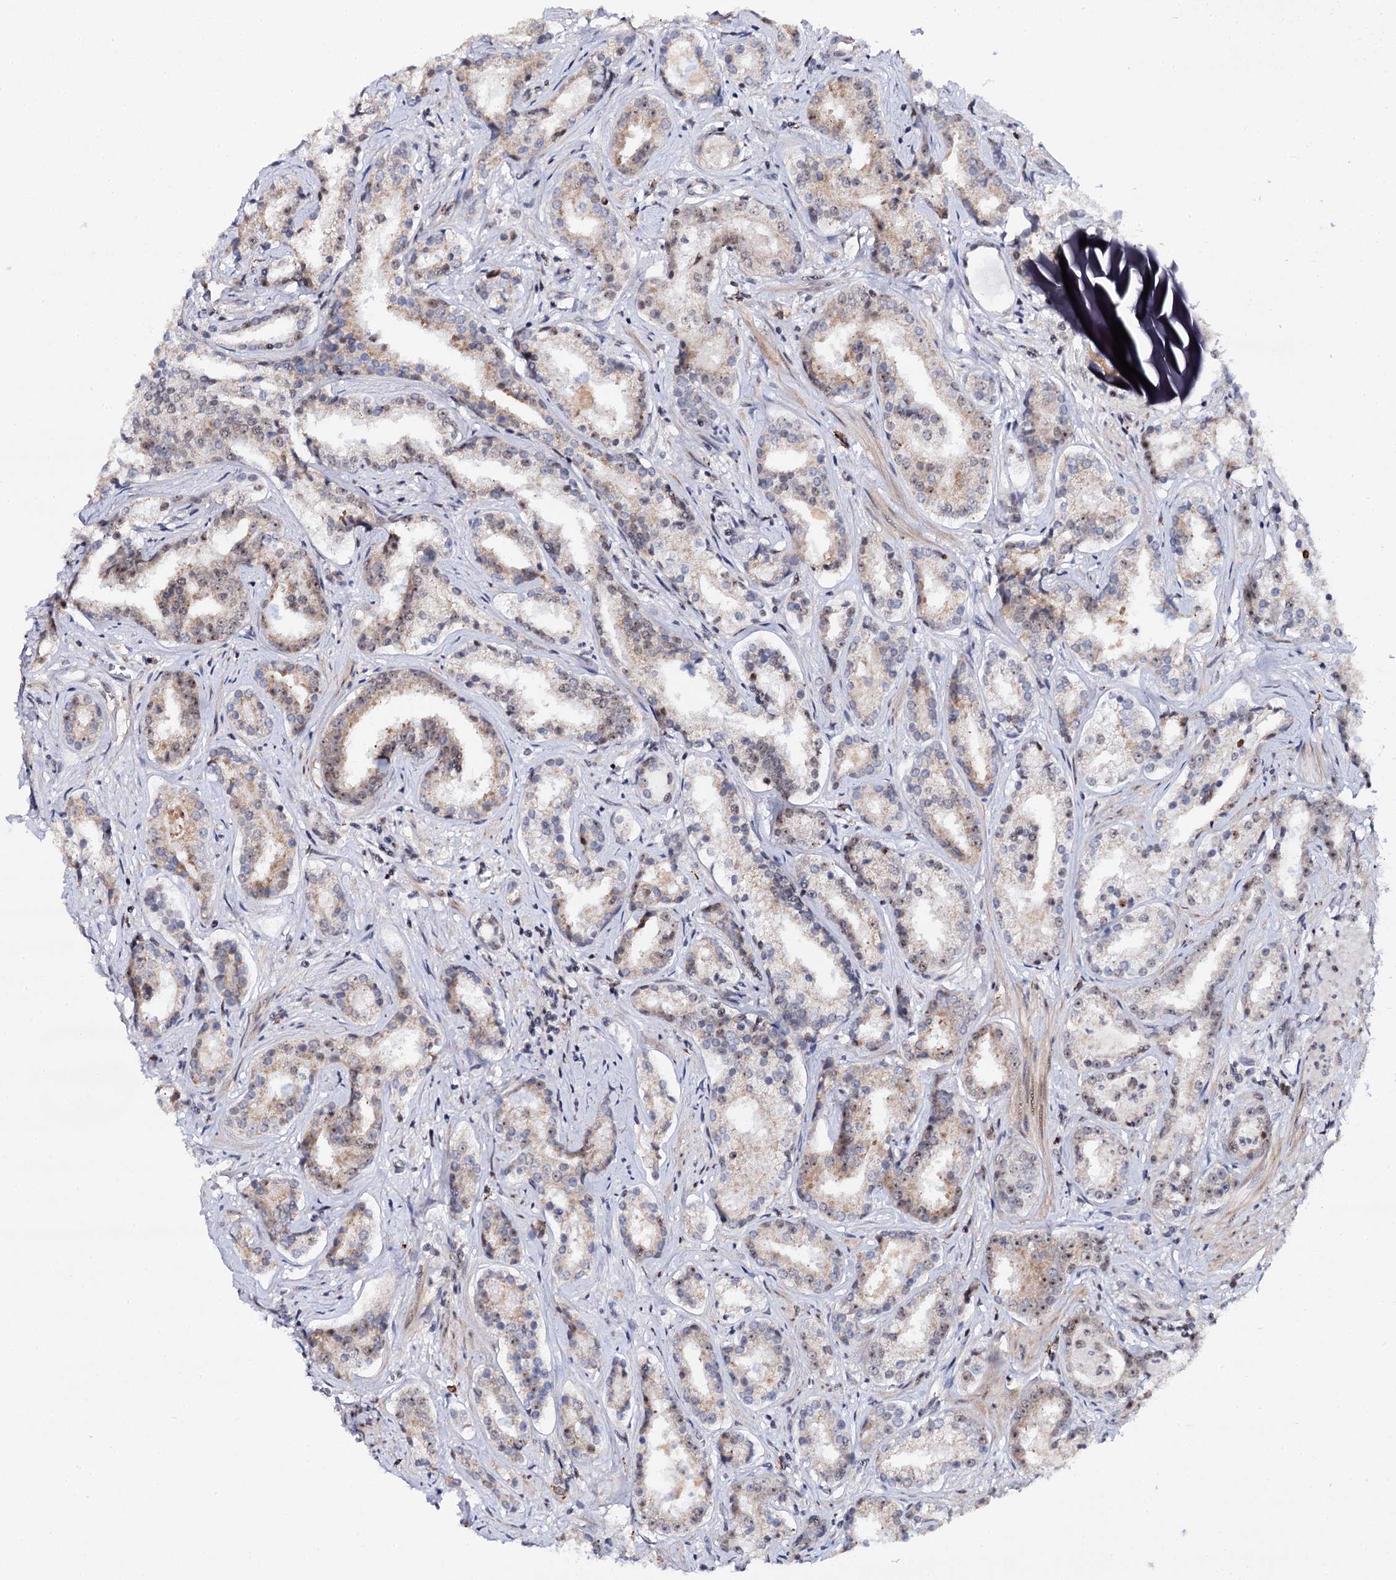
{"staining": {"intensity": "moderate", "quantity": "<25%", "location": "nuclear"}, "tissue": "prostate cancer", "cell_type": "Tumor cells", "image_type": "cancer", "snomed": [{"axis": "morphology", "description": "Adenocarcinoma, High grade"}, {"axis": "topography", "description": "Prostate"}], "caption": "DAB (3,3'-diaminobenzidine) immunohistochemical staining of human prostate high-grade adenocarcinoma displays moderate nuclear protein staining in approximately <25% of tumor cells.", "gene": "BUD13", "patient": {"sex": "male", "age": 58}}